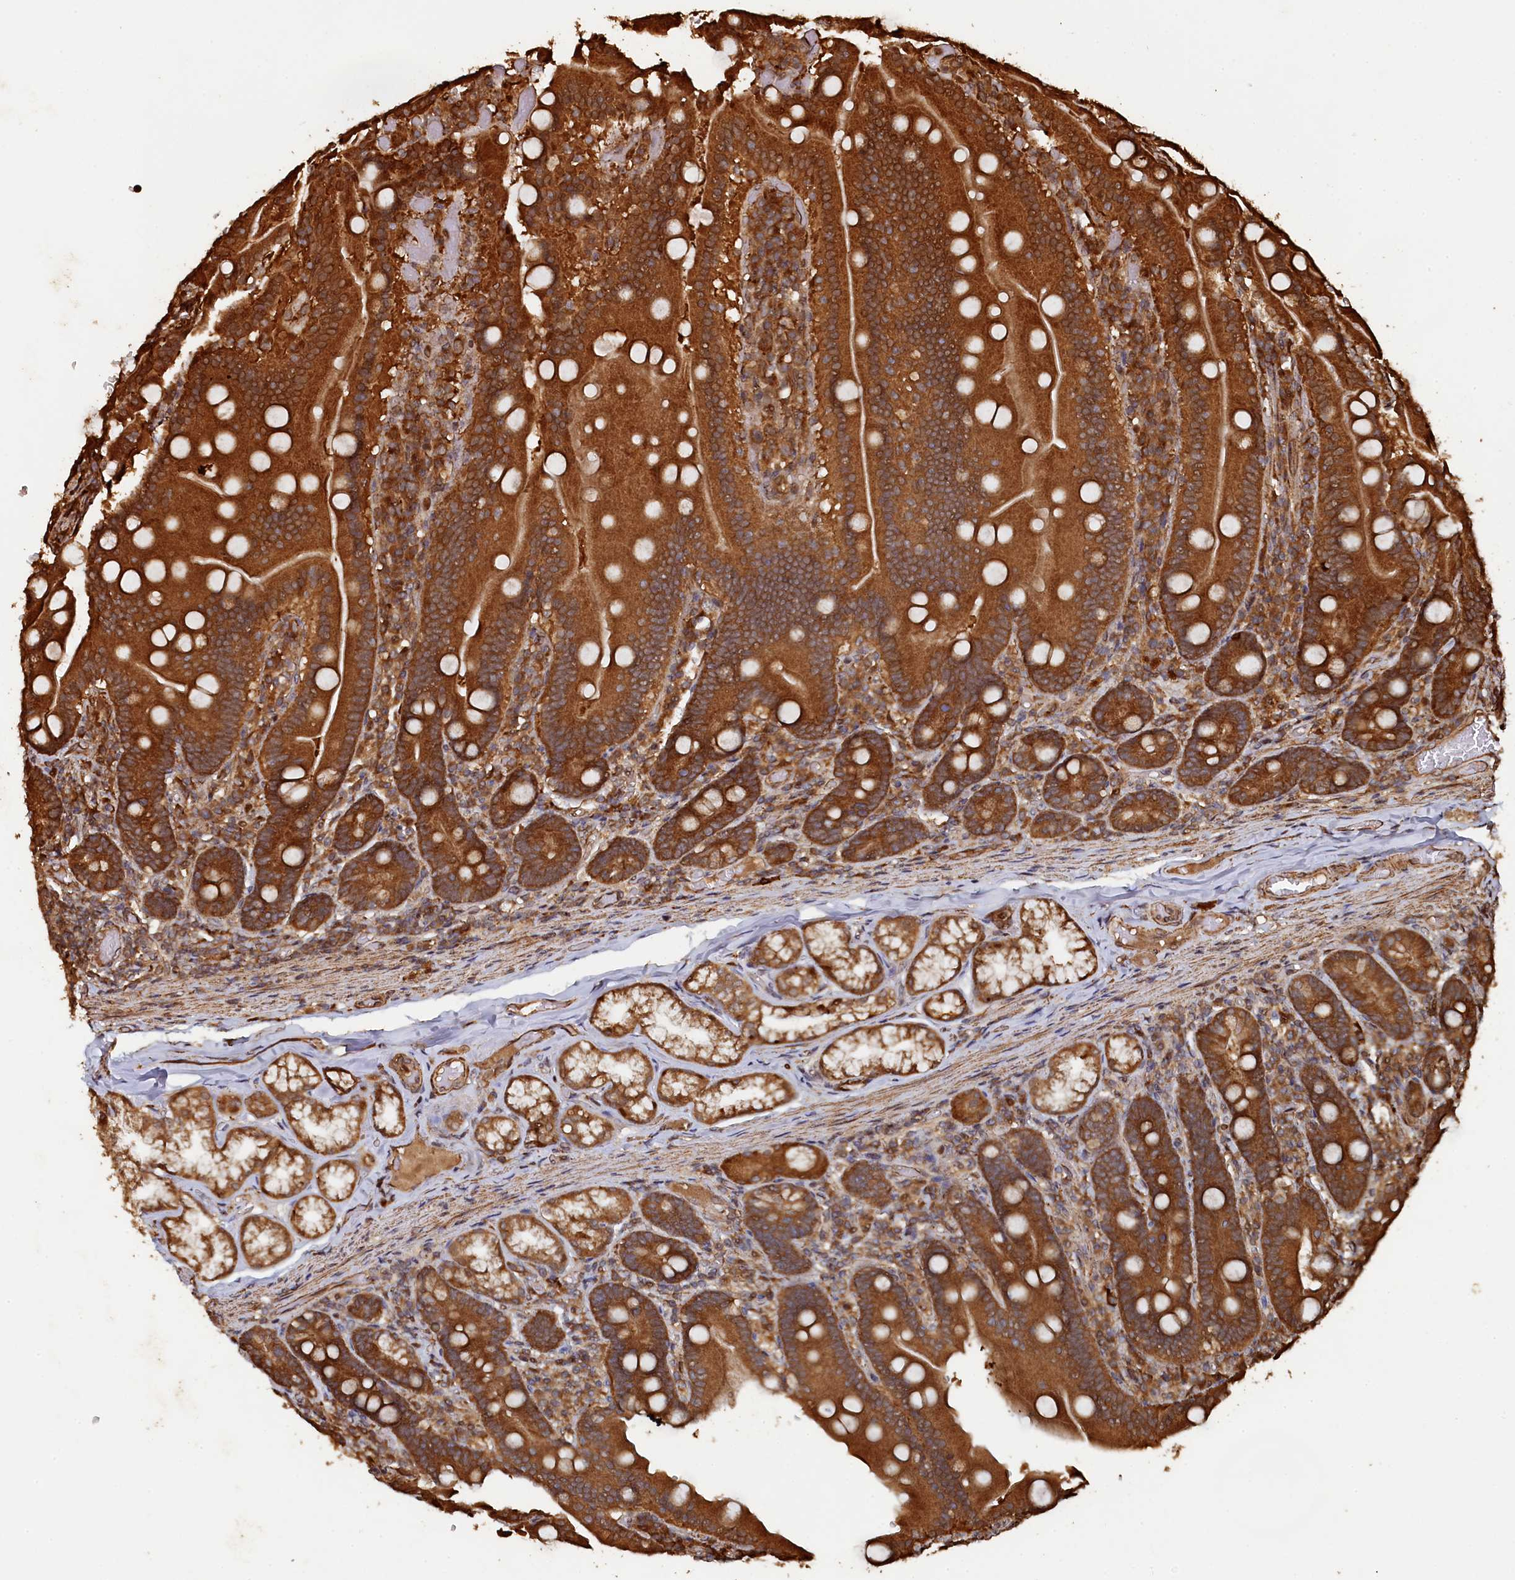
{"staining": {"intensity": "strong", "quantity": ">75%", "location": "cytoplasmic/membranous"}, "tissue": "duodenum", "cell_type": "Glandular cells", "image_type": "normal", "snomed": [{"axis": "morphology", "description": "Normal tissue, NOS"}, {"axis": "topography", "description": "Duodenum"}], "caption": "A high-resolution photomicrograph shows immunohistochemistry (IHC) staining of normal duodenum, which reveals strong cytoplasmic/membranous staining in about >75% of glandular cells.", "gene": "PIGN", "patient": {"sex": "female", "age": 62}}